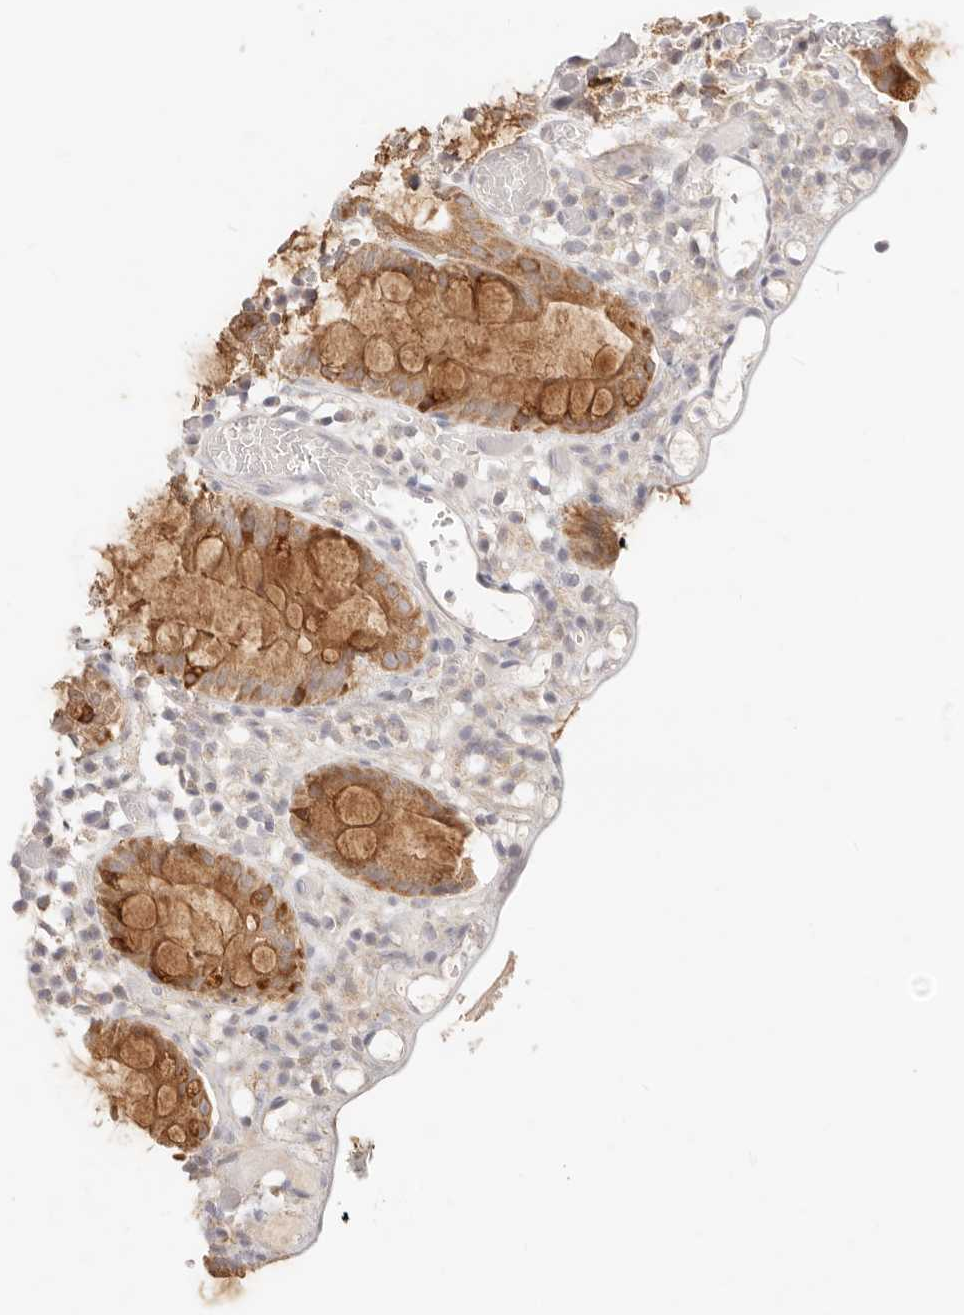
{"staining": {"intensity": "moderate", "quantity": ">75%", "location": "cytoplasmic/membranous"}, "tissue": "colon", "cell_type": "Glandular cells", "image_type": "normal", "snomed": [{"axis": "morphology", "description": "Normal tissue, NOS"}, {"axis": "topography", "description": "Colon"}], "caption": "Immunohistochemistry photomicrograph of benign human colon stained for a protein (brown), which exhibits medium levels of moderate cytoplasmic/membranous staining in about >75% of glandular cells.", "gene": "RUBCNL", "patient": {"sex": "male", "age": 14}}